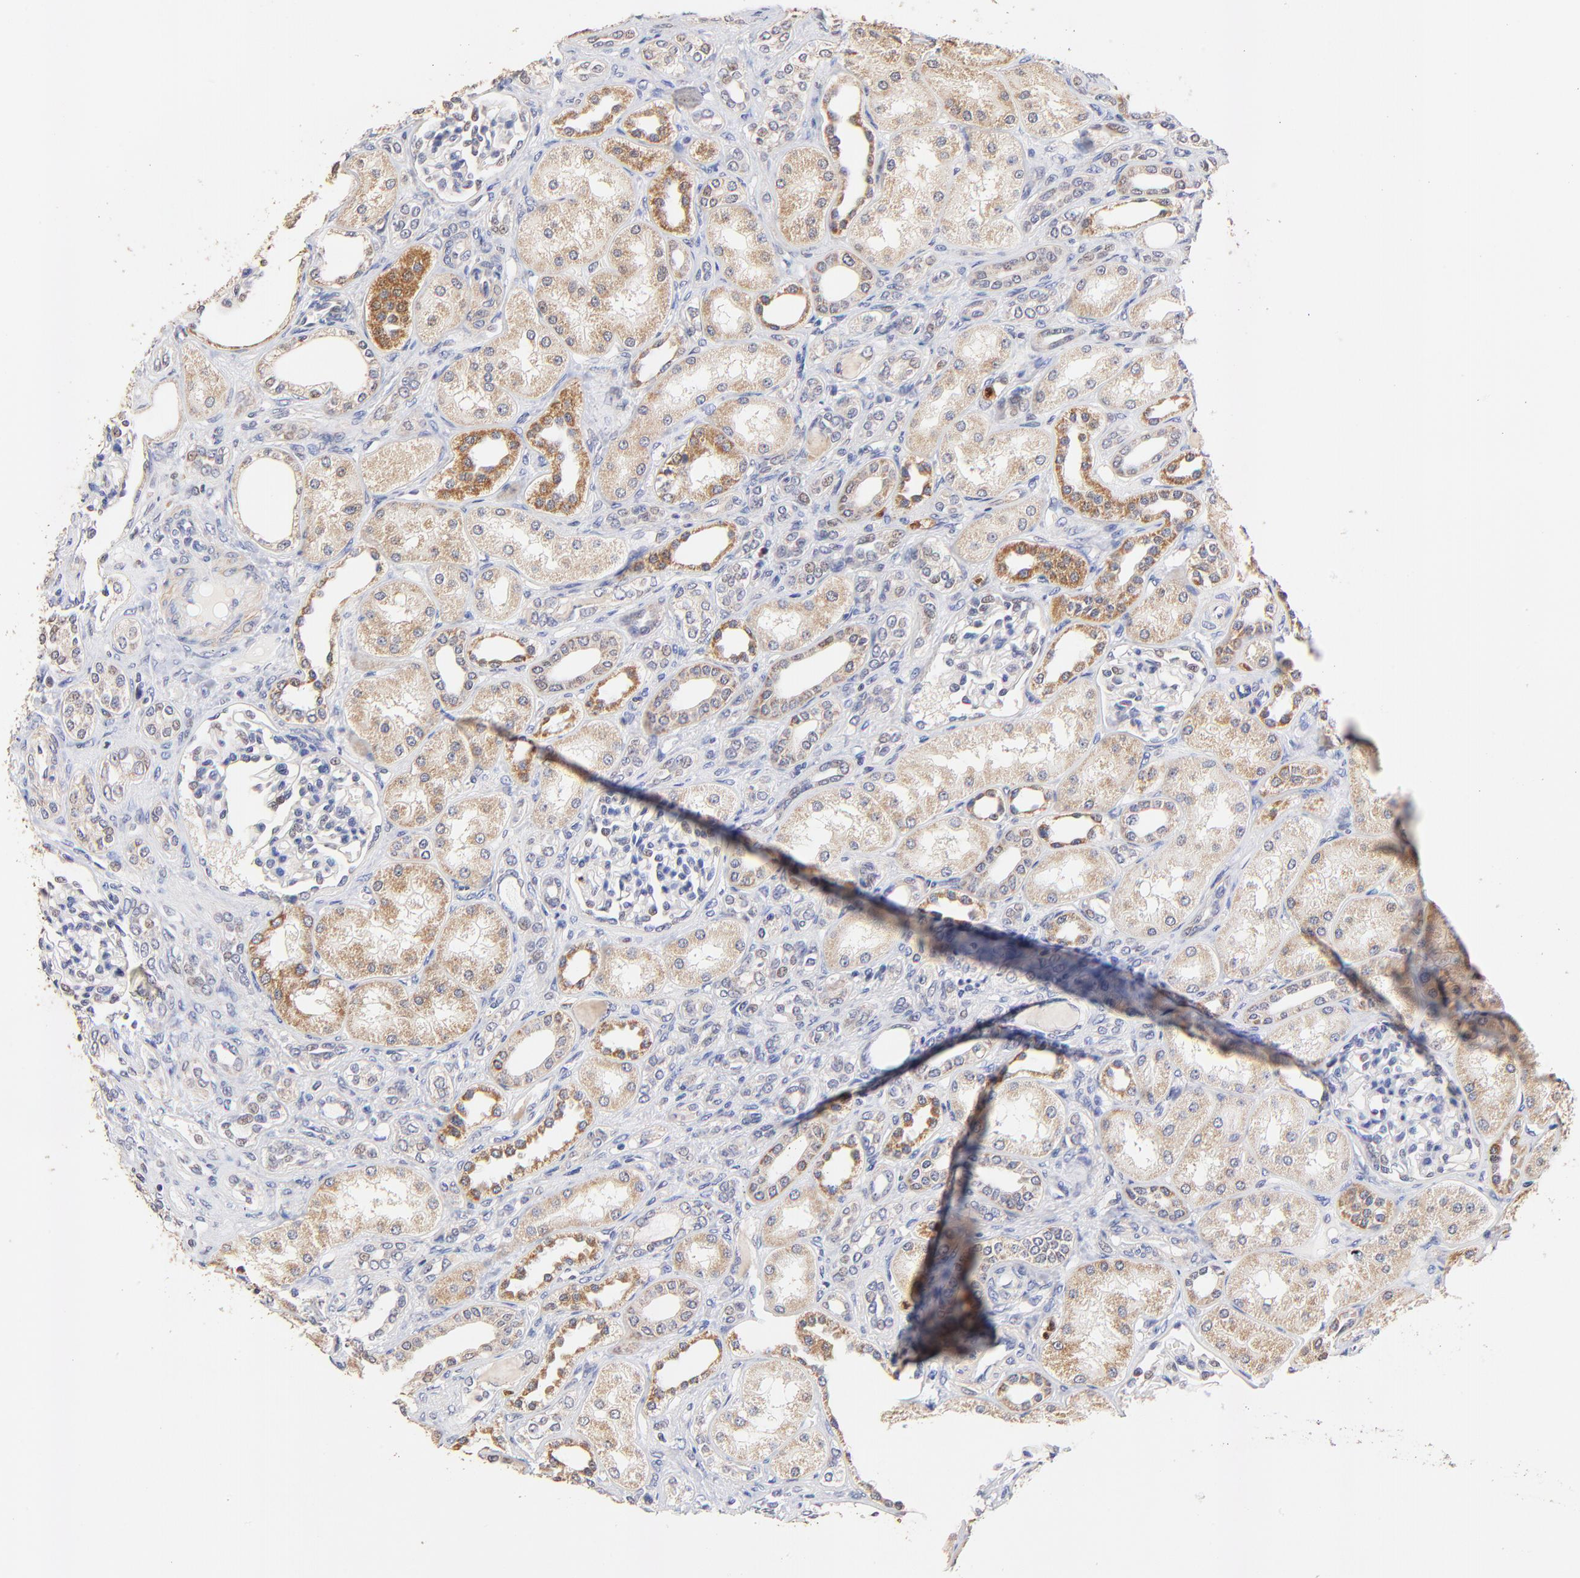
{"staining": {"intensity": "negative", "quantity": "none", "location": "none"}, "tissue": "kidney", "cell_type": "Cells in glomeruli", "image_type": "normal", "snomed": [{"axis": "morphology", "description": "Normal tissue, NOS"}, {"axis": "topography", "description": "Kidney"}], "caption": "Cells in glomeruli show no significant positivity in normal kidney. (Immunohistochemistry, brightfield microscopy, high magnification).", "gene": "BBOF1", "patient": {"sex": "male", "age": 7}}